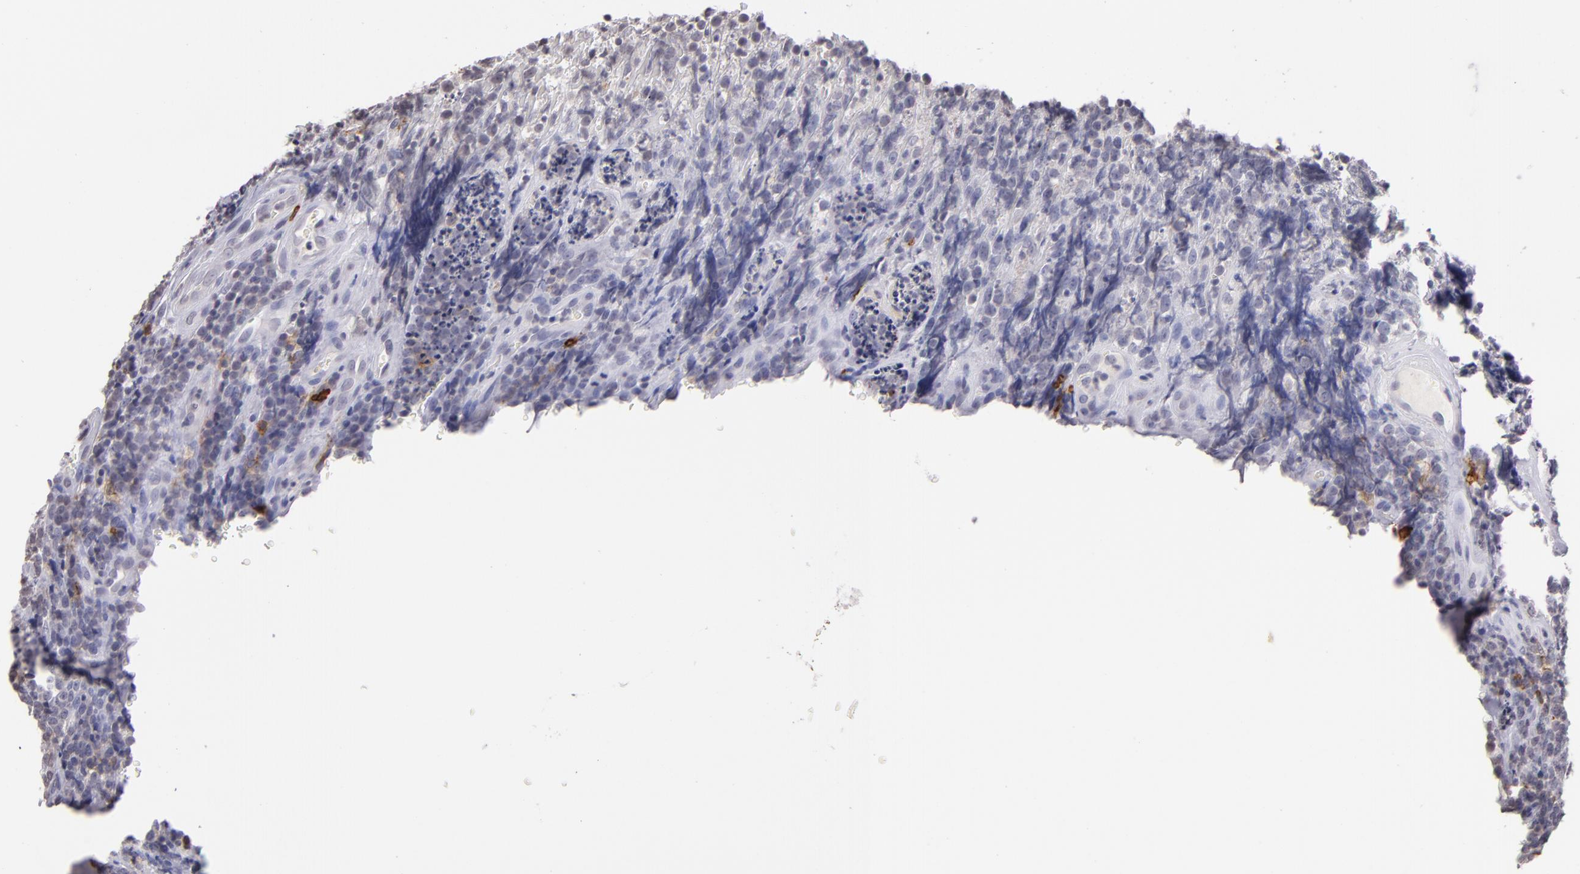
{"staining": {"intensity": "negative", "quantity": "none", "location": "none"}, "tissue": "lymphoma", "cell_type": "Tumor cells", "image_type": "cancer", "snomed": [{"axis": "morphology", "description": "Malignant lymphoma, non-Hodgkin's type, High grade"}, {"axis": "topography", "description": "Small intestine"}, {"axis": "topography", "description": "Colon"}], "caption": "Tumor cells show no significant protein expression in malignant lymphoma, non-Hodgkin's type (high-grade).", "gene": "IL2RA", "patient": {"sex": "male", "age": 8}}